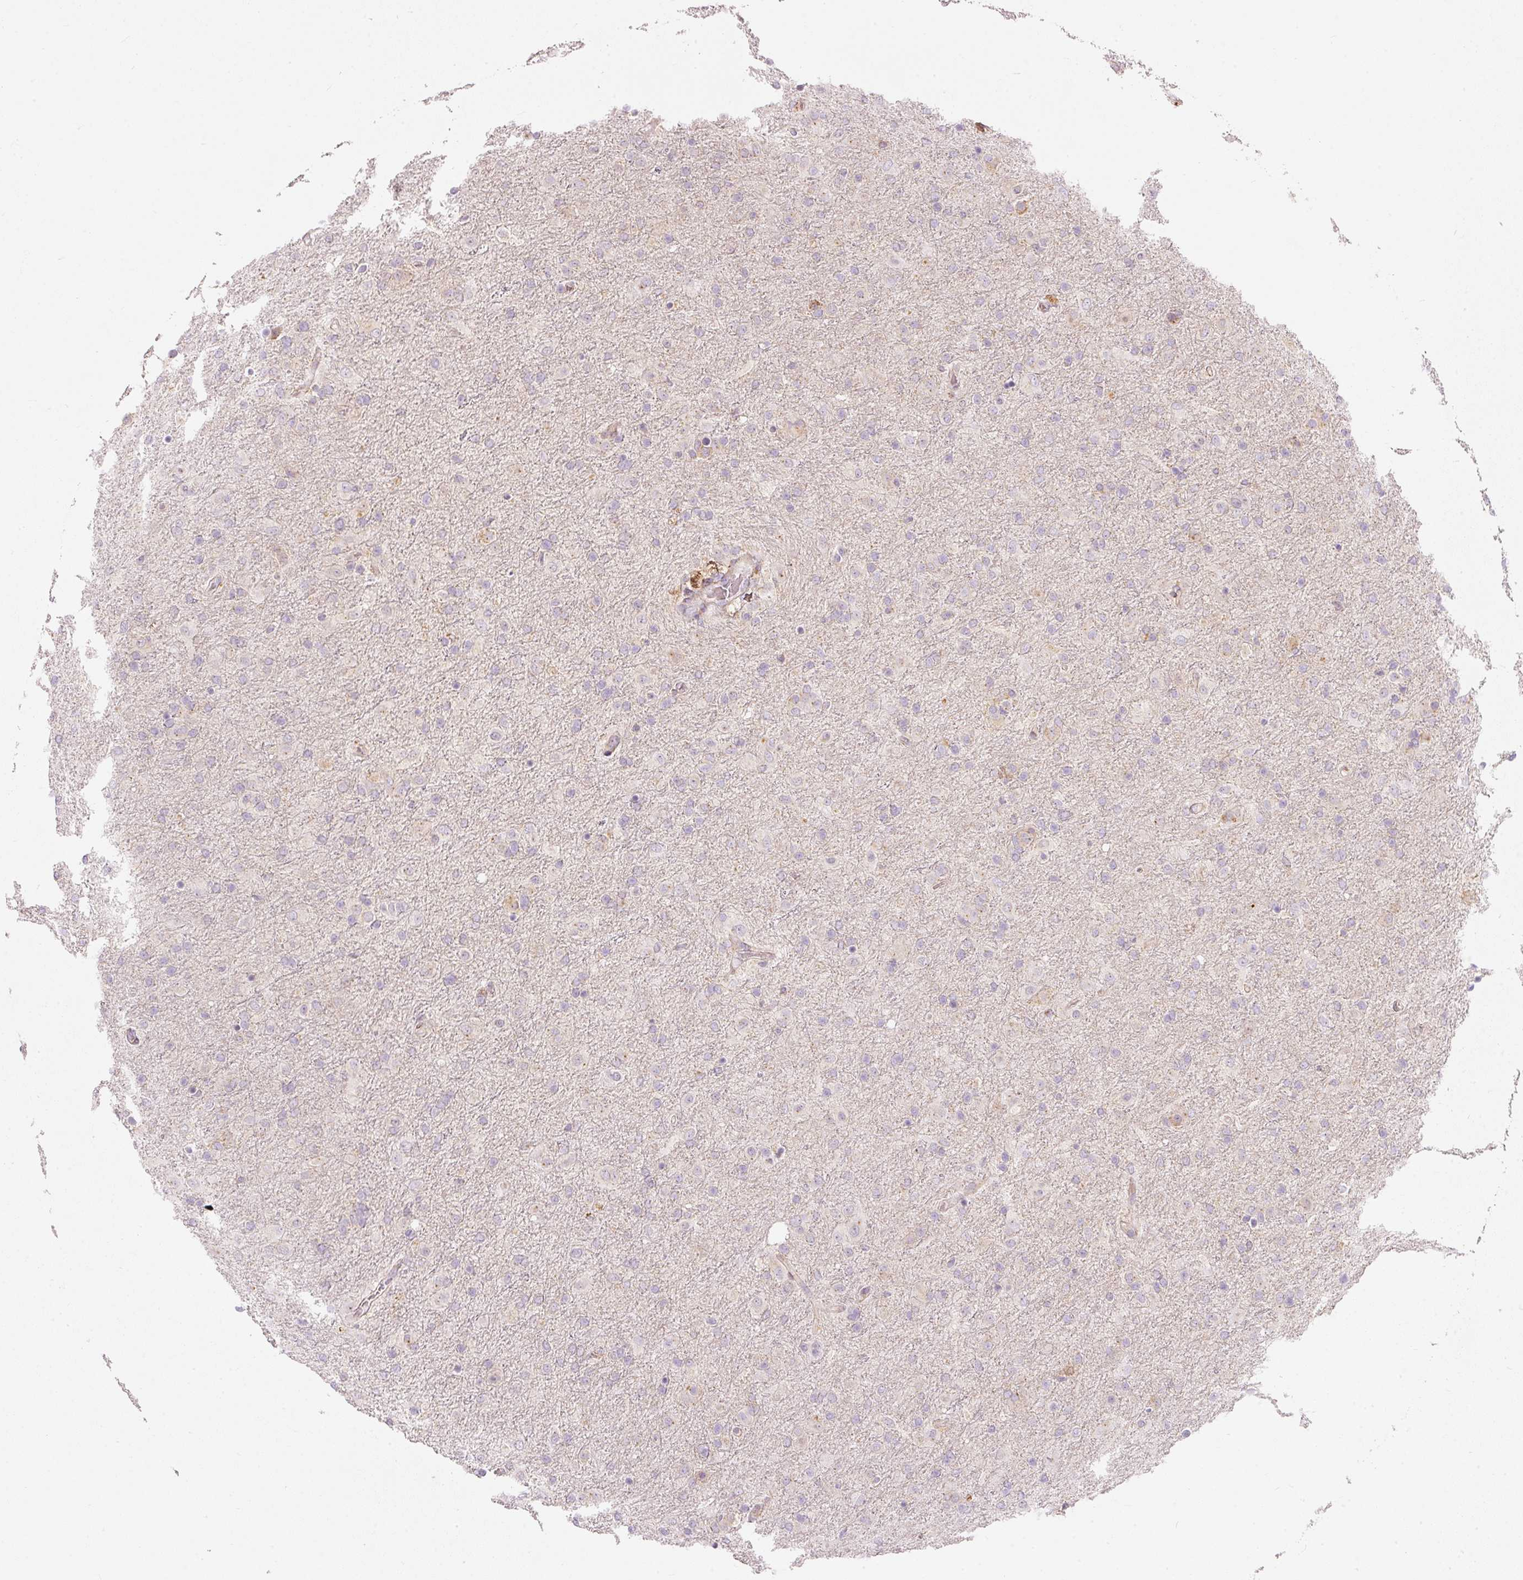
{"staining": {"intensity": "negative", "quantity": "none", "location": "none"}, "tissue": "glioma", "cell_type": "Tumor cells", "image_type": "cancer", "snomed": [{"axis": "morphology", "description": "Glioma, malignant, Low grade"}, {"axis": "topography", "description": "Brain"}], "caption": "IHC image of malignant glioma (low-grade) stained for a protein (brown), which demonstrates no expression in tumor cells.", "gene": "SNAPC5", "patient": {"sex": "male", "age": 65}}